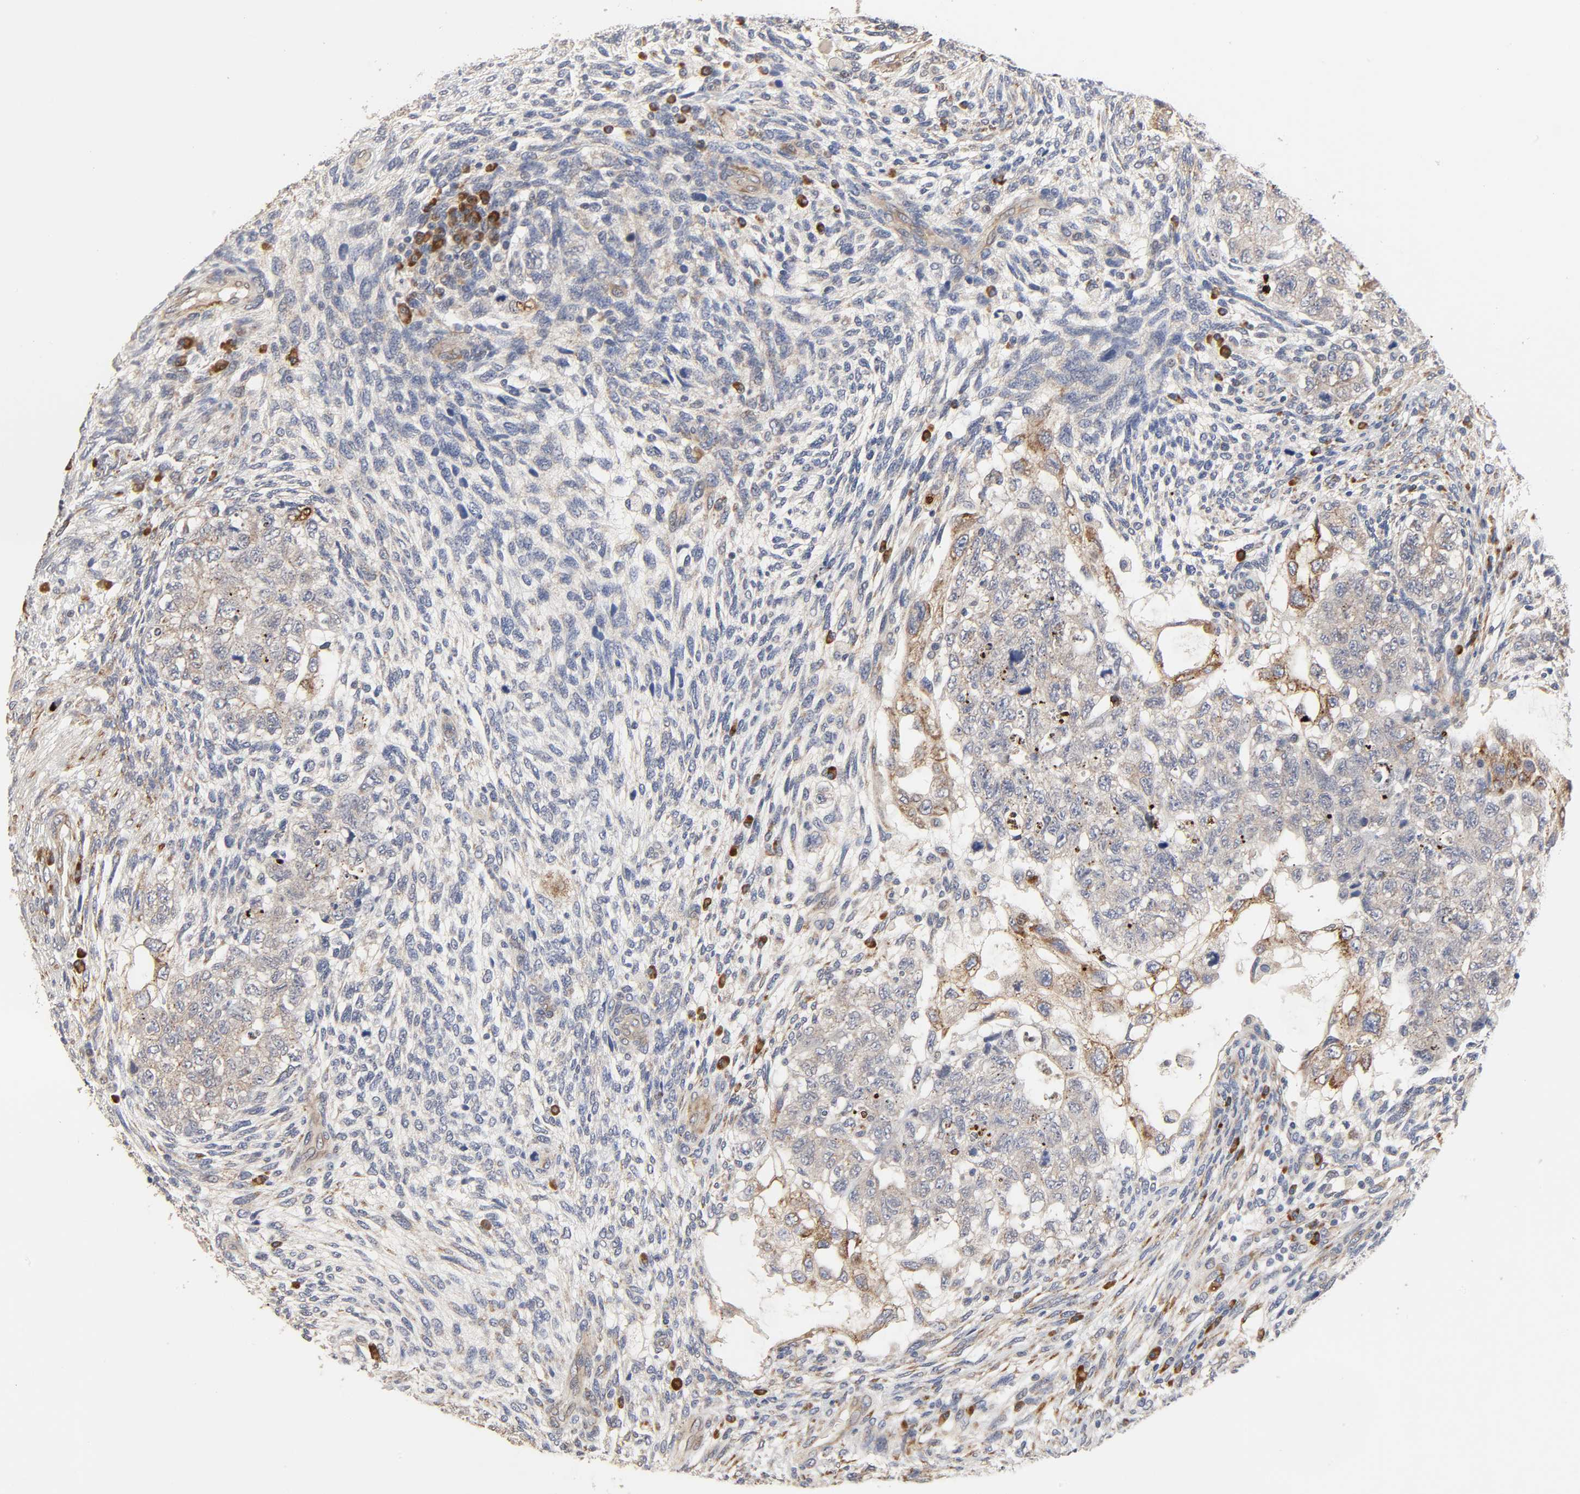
{"staining": {"intensity": "weak", "quantity": "25%-75%", "location": "cytoplasmic/membranous"}, "tissue": "testis cancer", "cell_type": "Tumor cells", "image_type": "cancer", "snomed": [{"axis": "morphology", "description": "Normal tissue, NOS"}, {"axis": "morphology", "description": "Carcinoma, Embryonal, NOS"}, {"axis": "topography", "description": "Testis"}], "caption": "The immunohistochemical stain labels weak cytoplasmic/membranous staining in tumor cells of testis cancer (embryonal carcinoma) tissue.", "gene": "HDLBP", "patient": {"sex": "male", "age": 36}}